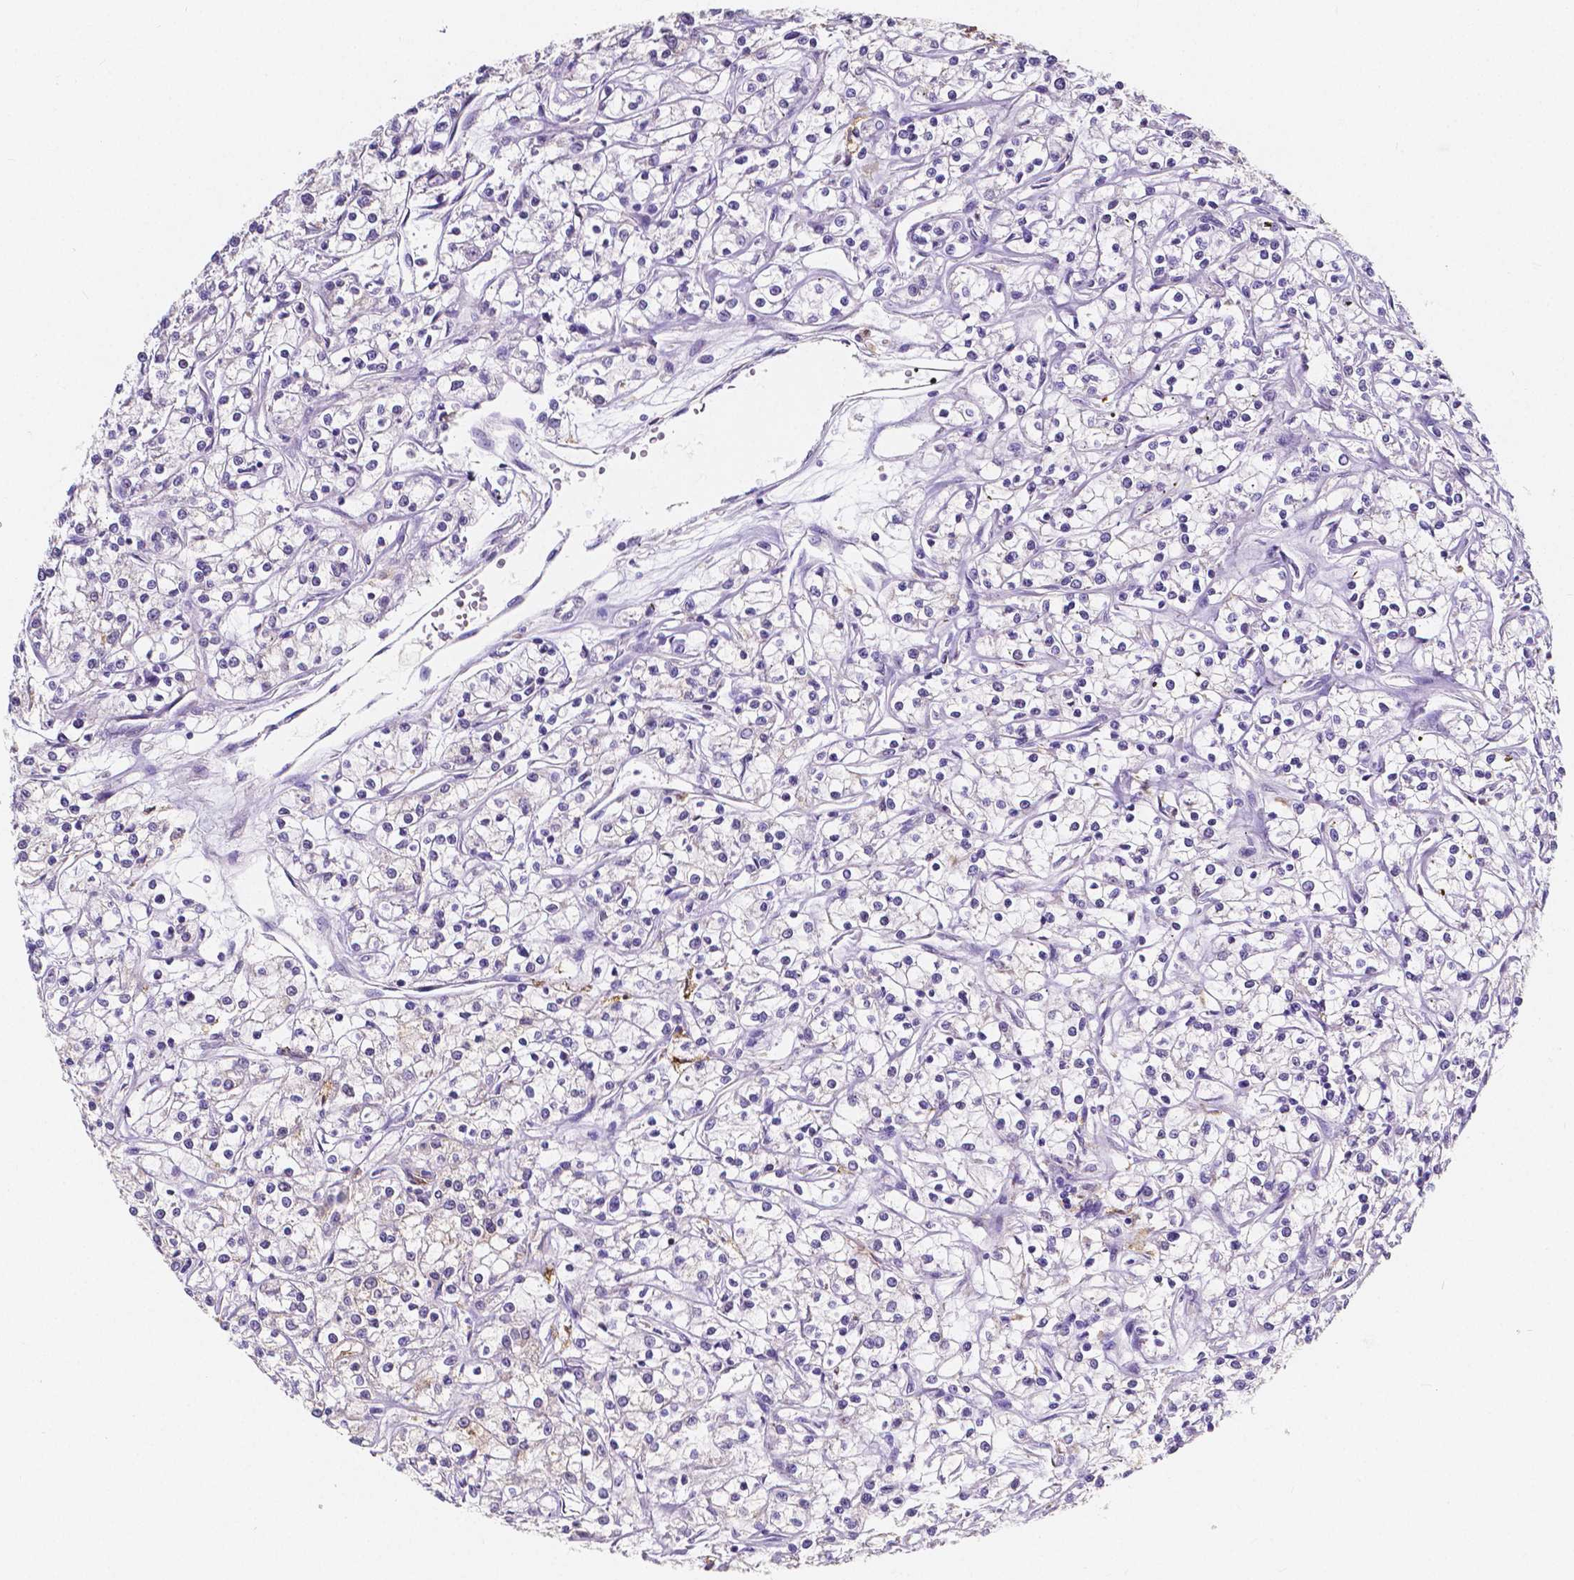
{"staining": {"intensity": "negative", "quantity": "none", "location": "none"}, "tissue": "renal cancer", "cell_type": "Tumor cells", "image_type": "cancer", "snomed": [{"axis": "morphology", "description": "Adenocarcinoma, NOS"}, {"axis": "topography", "description": "Kidney"}], "caption": "Tumor cells show no significant protein staining in renal cancer.", "gene": "ACP5", "patient": {"sex": "female", "age": 59}}